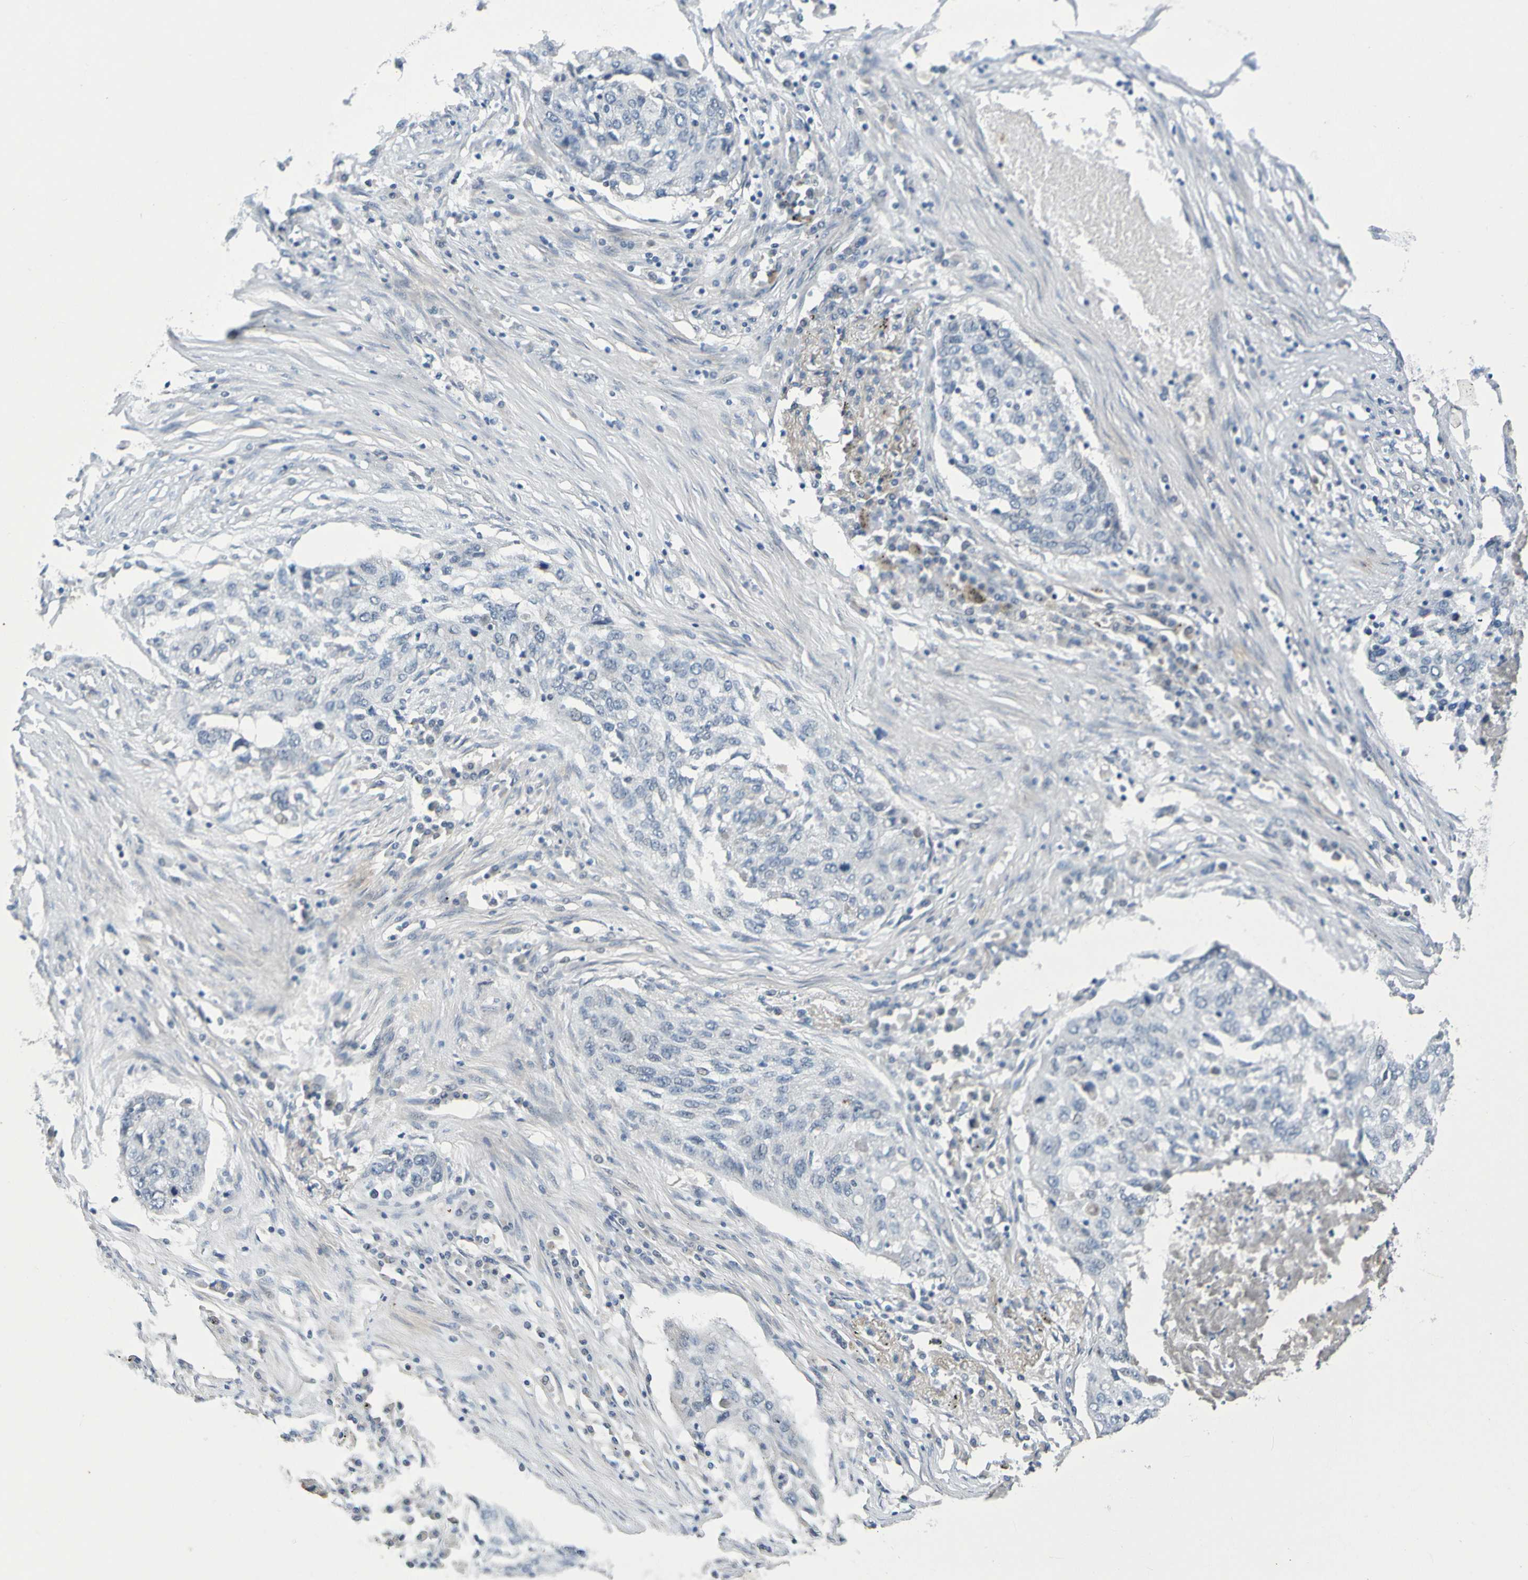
{"staining": {"intensity": "negative", "quantity": "none", "location": "none"}, "tissue": "lung cancer", "cell_type": "Tumor cells", "image_type": "cancer", "snomed": [{"axis": "morphology", "description": "Squamous cell carcinoma, NOS"}, {"axis": "topography", "description": "Lung"}], "caption": "DAB immunohistochemical staining of lung cancer demonstrates no significant expression in tumor cells. (DAB (3,3'-diaminobenzidine) immunohistochemistry visualized using brightfield microscopy, high magnification).", "gene": "IL10", "patient": {"sex": "female", "age": 63}}